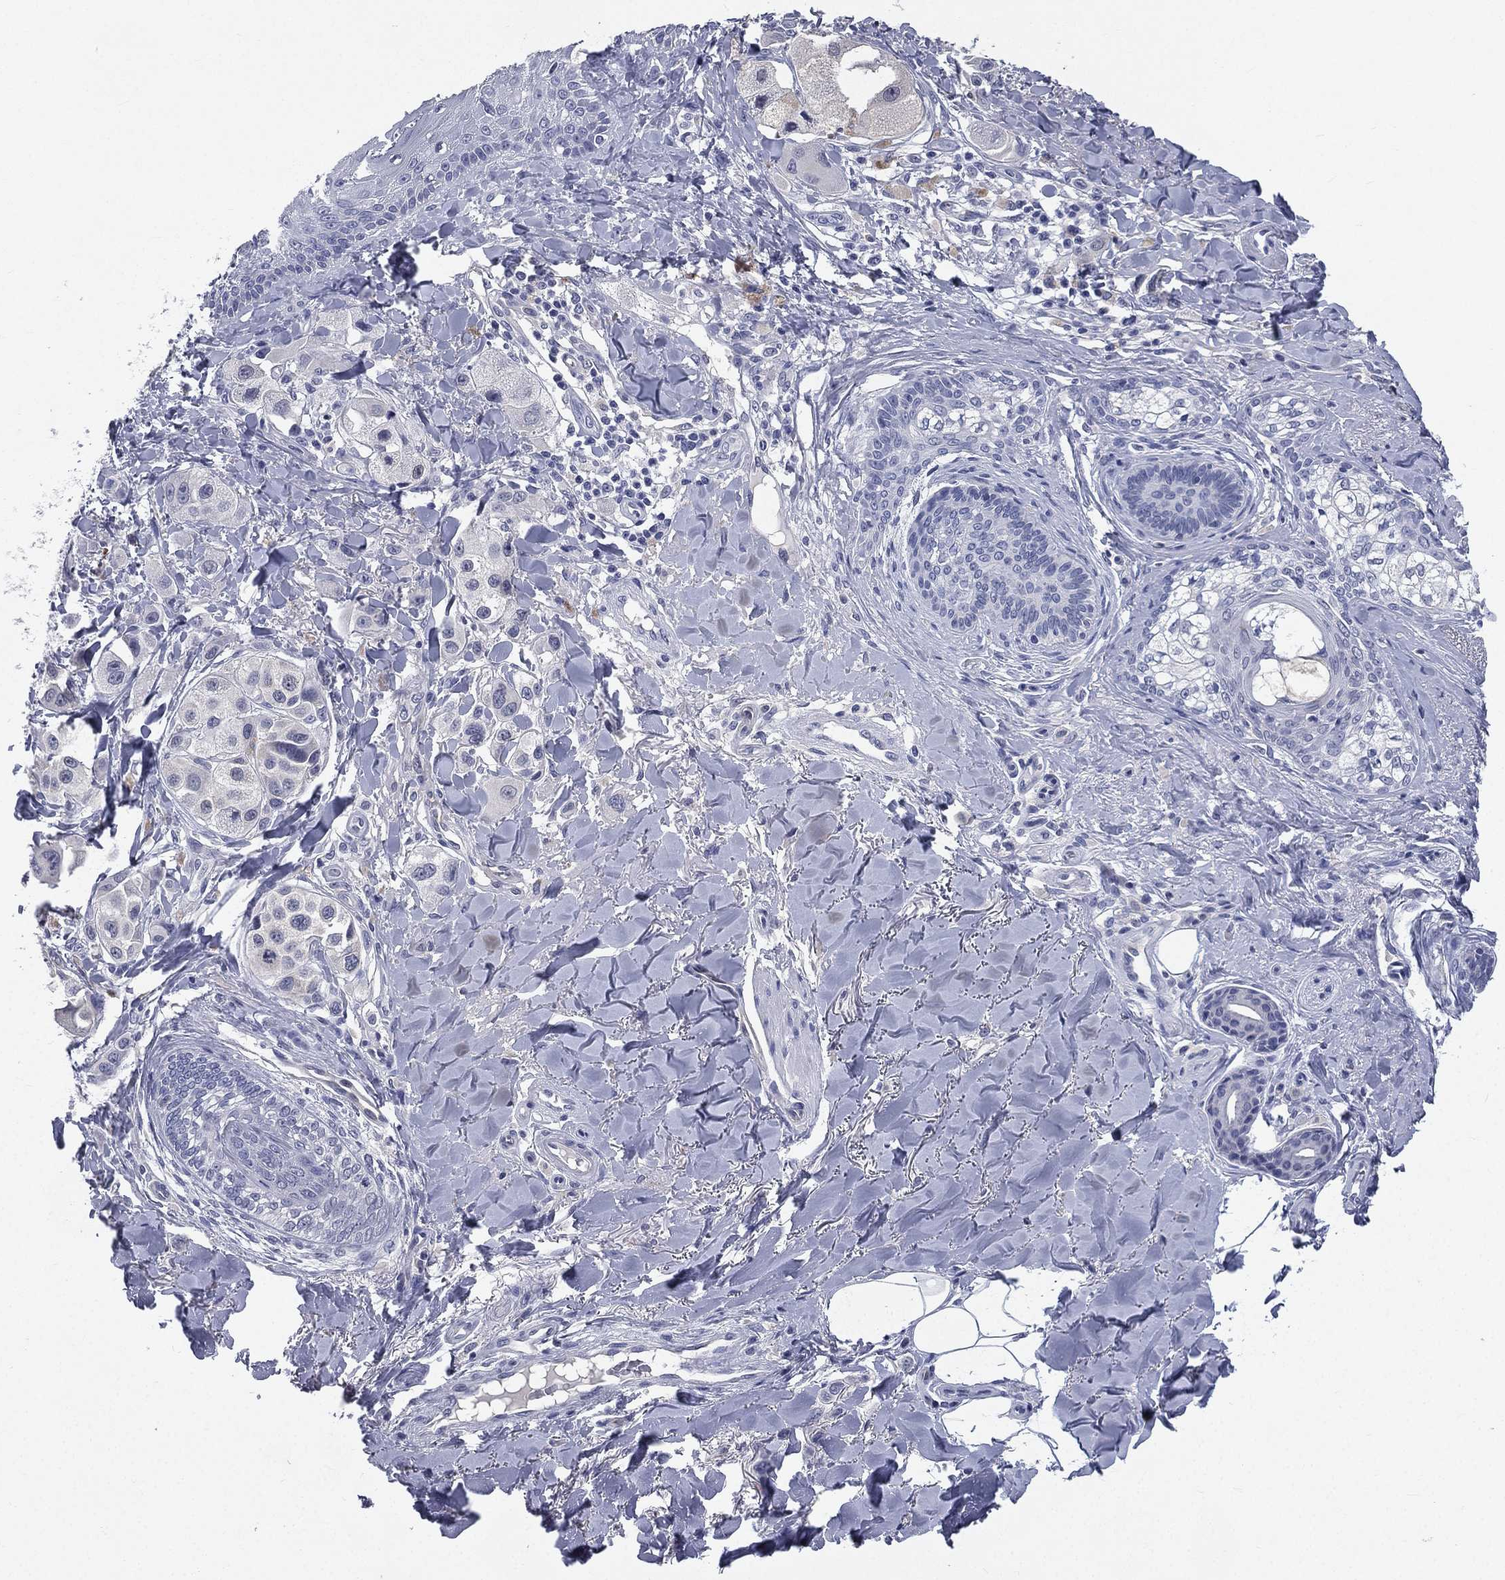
{"staining": {"intensity": "negative", "quantity": "none", "location": "none"}, "tissue": "melanoma", "cell_type": "Tumor cells", "image_type": "cancer", "snomed": [{"axis": "morphology", "description": "Malignant melanoma, NOS"}, {"axis": "topography", "description": "Skin"}], "caption": "Immunohistochemistry photomicrograph of neoplastic tissue: human melanoma stained with DAB shows no significant protein positivity in tumor cells. Nuclei are stained in blue.", "gene": "IFT27", "patient": {"sex": "male", "age": 57}}